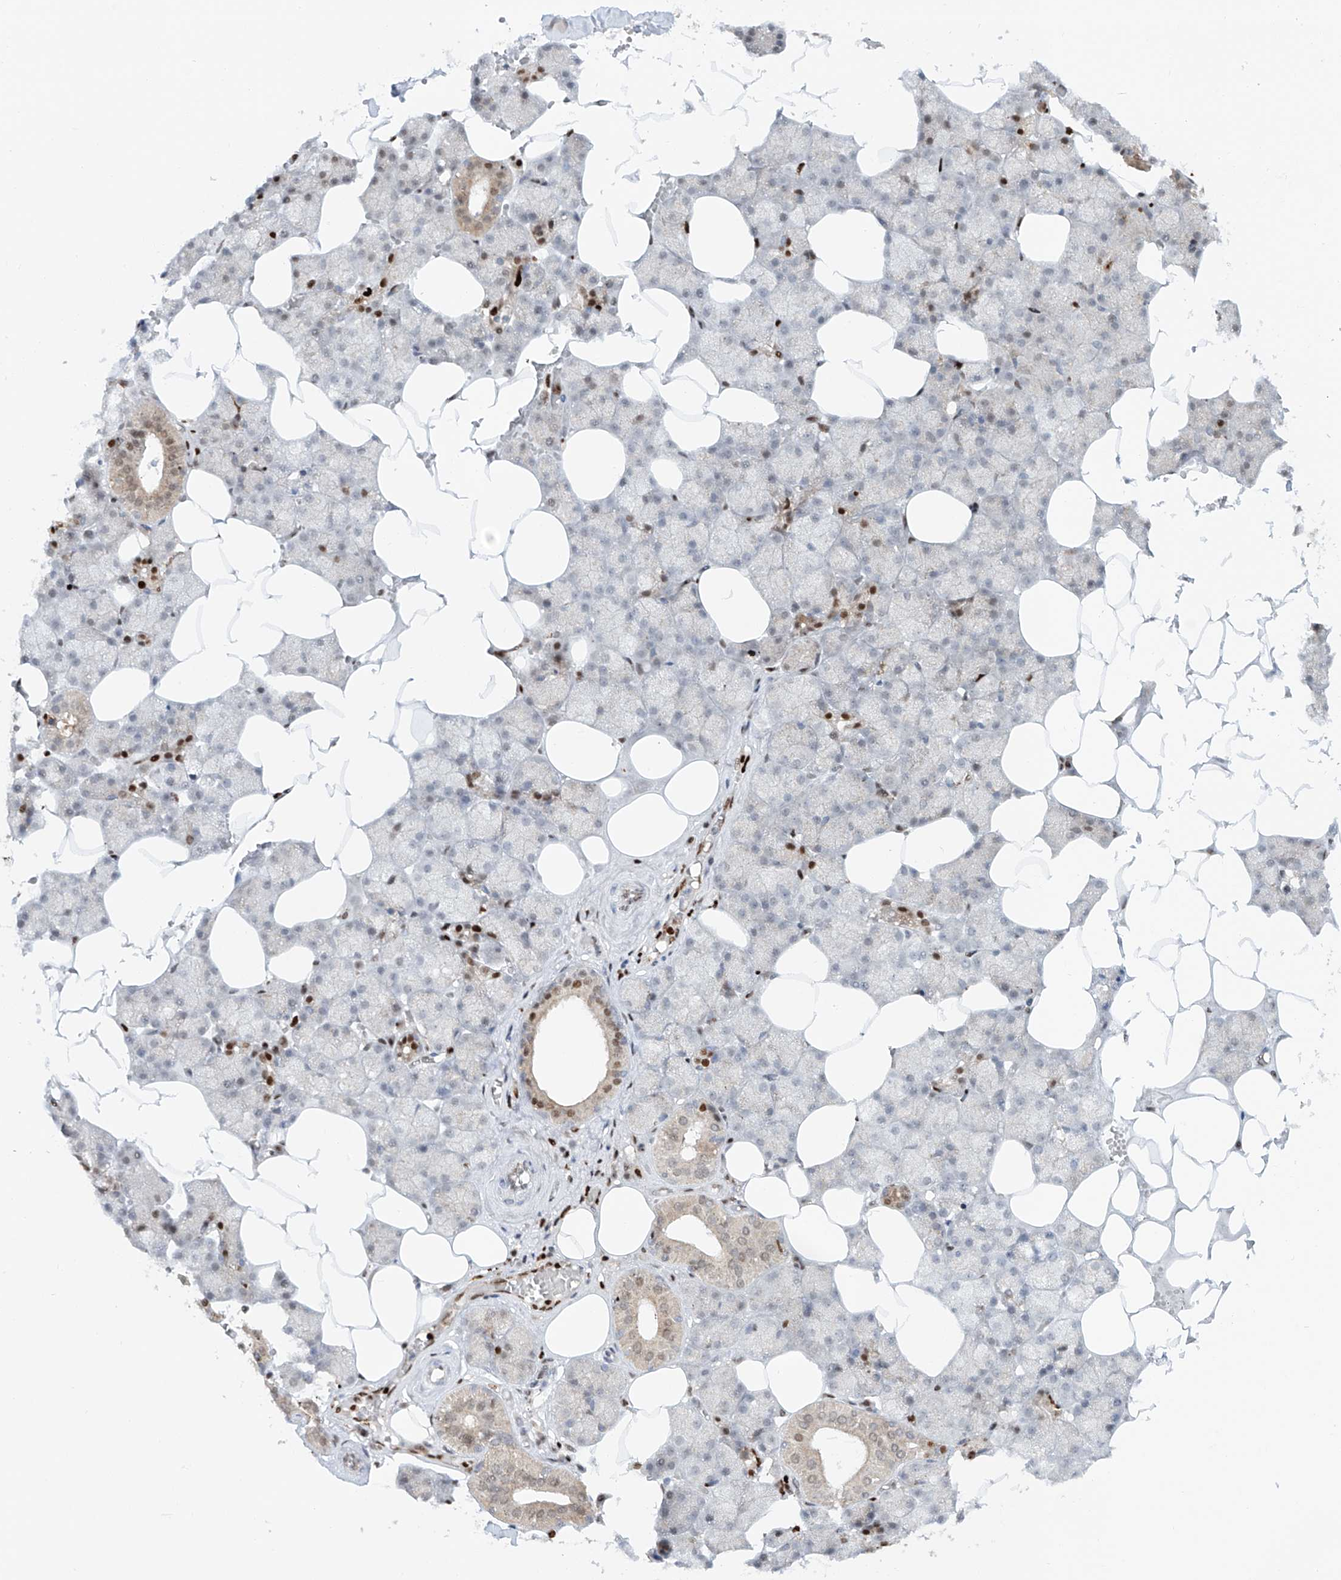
{"staining": {"intensity": "weak", "quantity": "<25%", "location": "cytoplasmic/membranous,nuclear"}, "tissue": "salivary gland", "cell_type": "Glandular cells", "image_type": "normal", "snomed": [{"axis": "morphology", "description": "Normal tissue, NOS"}, {"axis": "topography", "description": "Salivary gland"}], "caption": "A histopathology image of human salivary gland is negative for staining in glandular cells. Brightfield microscopy of IHC stained with DAB (3,3'-diaminobenzidine) (brown) and hematoxylin (blue), captured at high magnification.", "gene": "DZIP1L", "patient": {"sex": "male", "age": 62}}